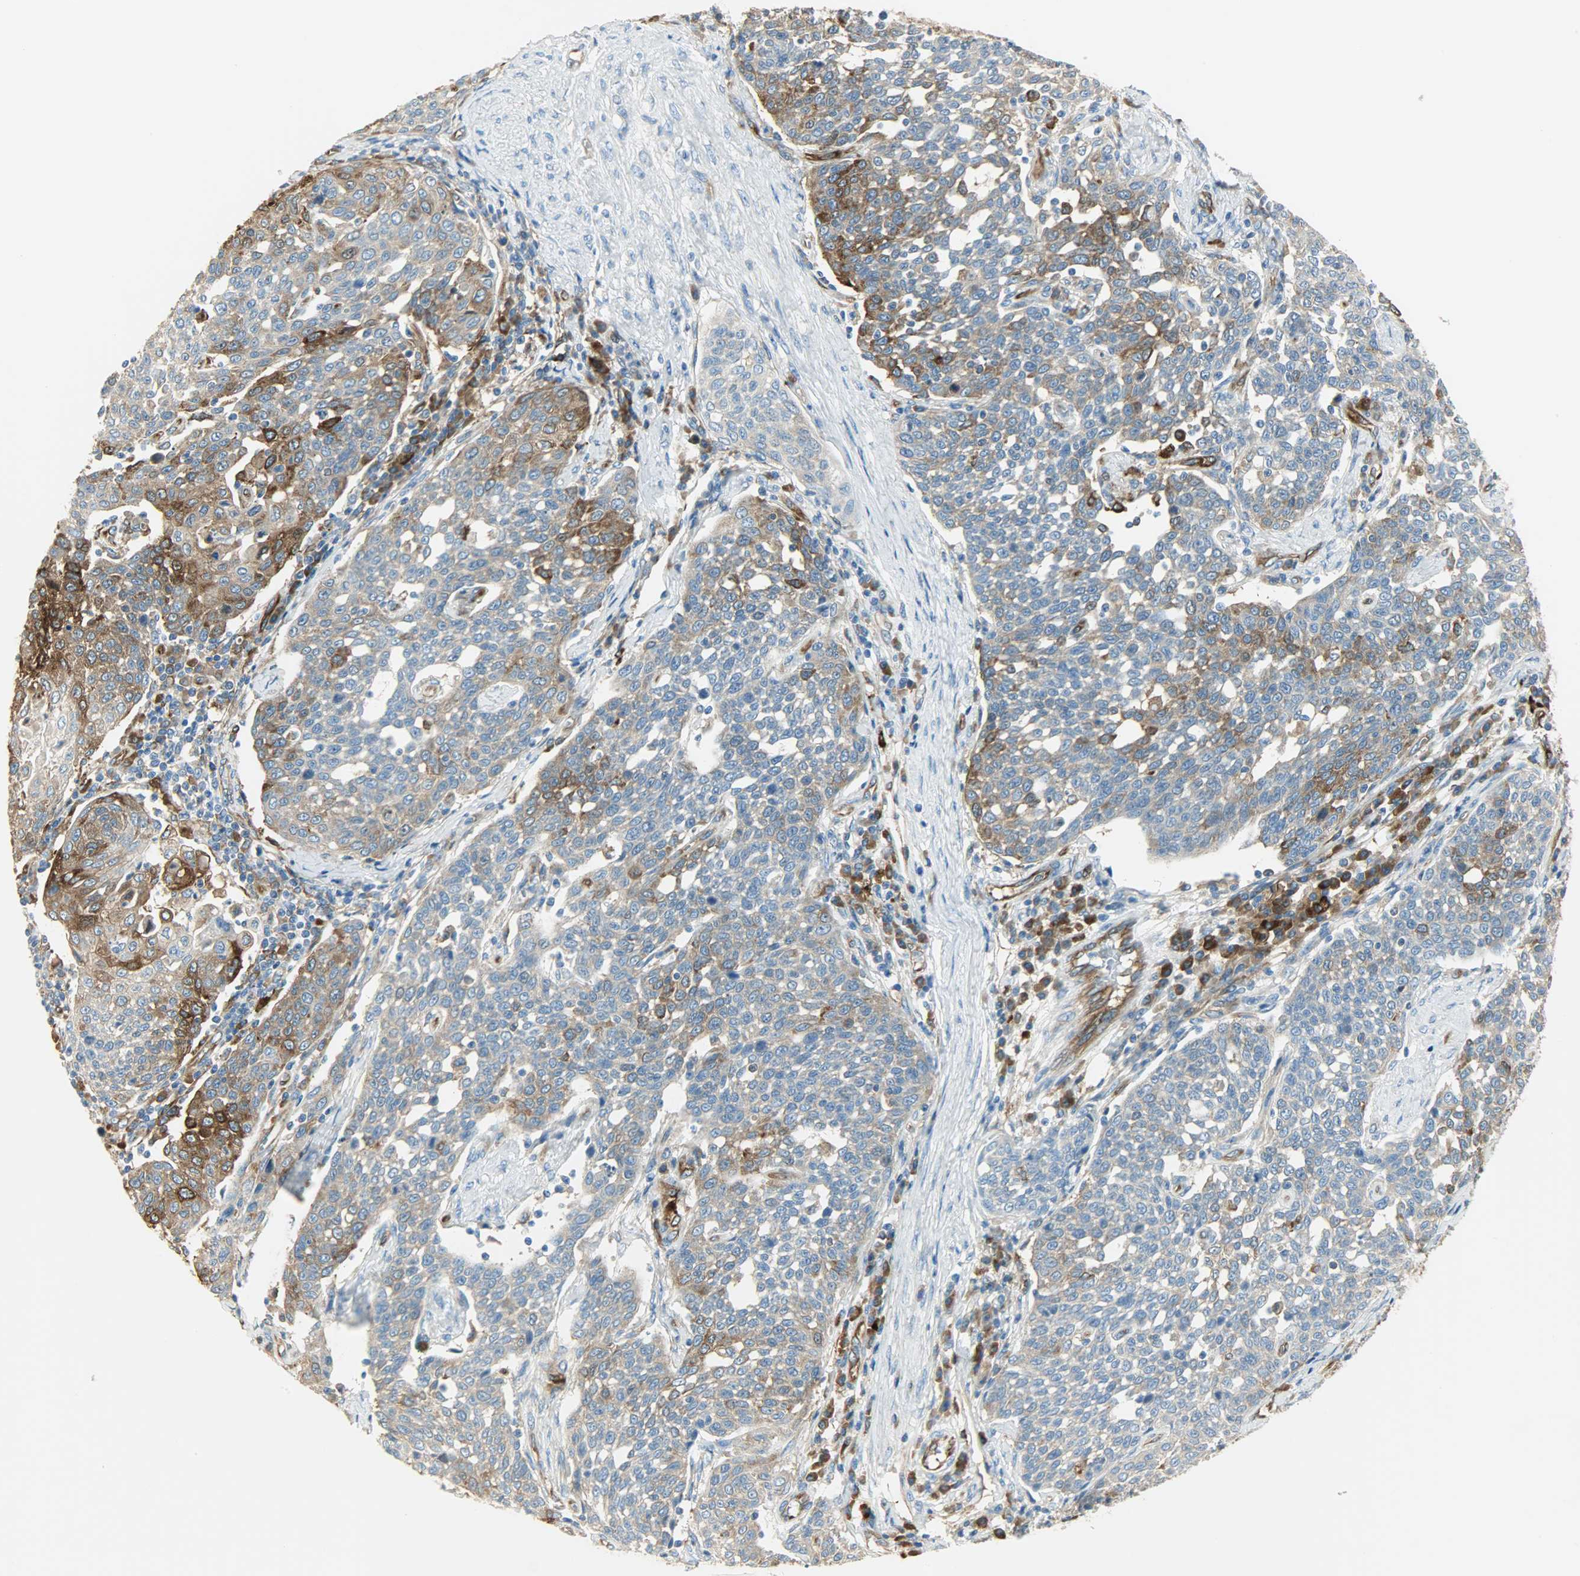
{"staining": {"intensity": "moderate", "quantity": "25%-75%", "location": "cytoplasmic/membranous"}, "tissue": "cervical cancer", "cell_type": "Tumor cells", "image_type": "cancer", "snomed": [{"axis": "morphology", "description": "Squamous cell carcinoma, NOS"}, {"axis": "topography", "description": "Cervix"}], "caption": "Moderate cytoplasmic/membranous staining for a protein is identified in approximately 25%-75% of tumor cells of cervical squamous cell carcinoma using immunohistochemistry.", "gene": "WARS1", "patient": {"sex": "female", "age": 34}}